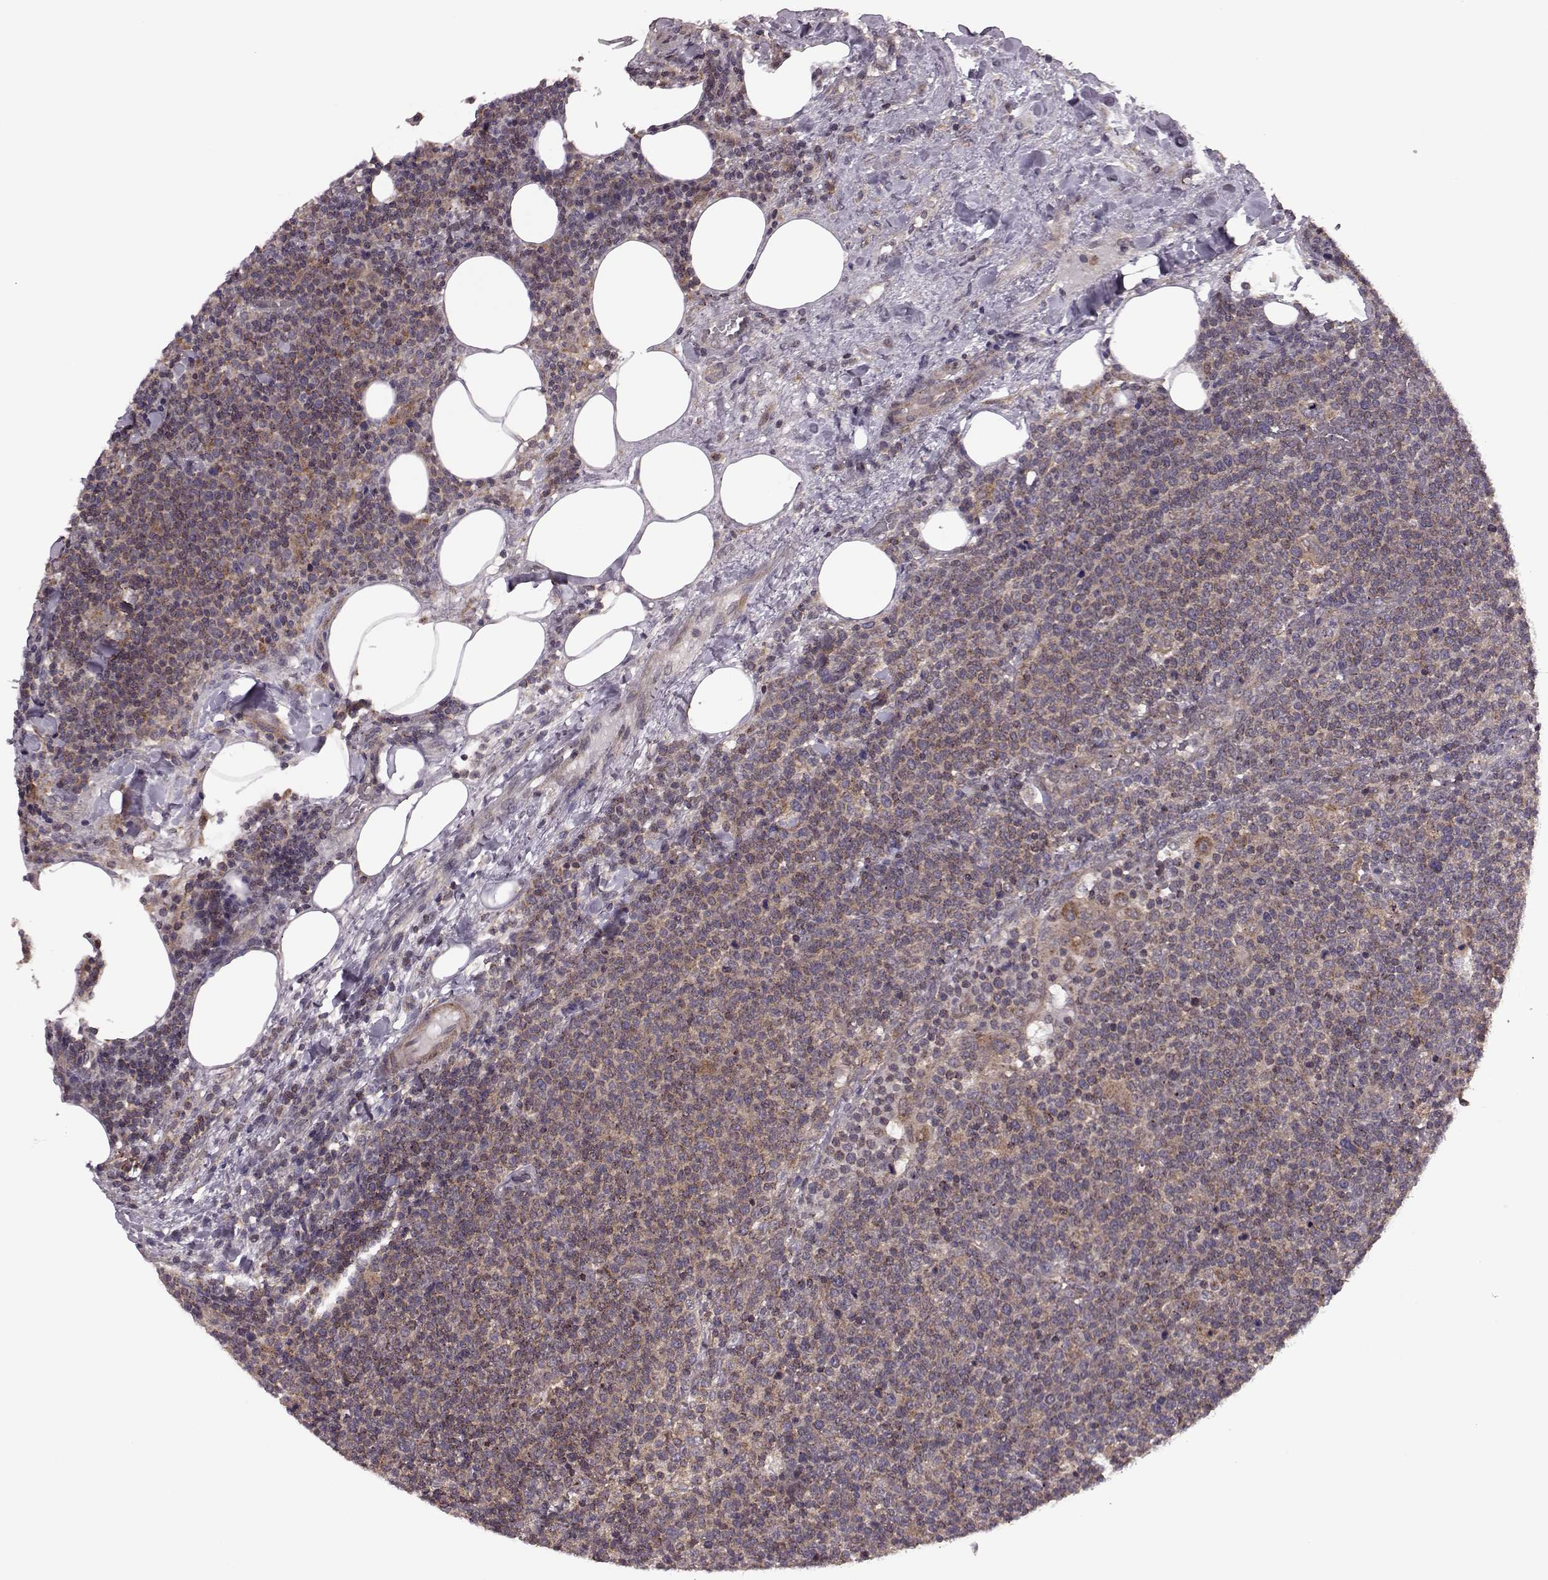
{"staining": {"intensity": "moderate", "quantity": ">75%", "location": "cytoplasmic/membranous"}, "tissue": "lymphoma", "cell_type": "Tumor cells", "image_type": "cancer", "snomed": [{"axis": "morphology", "description": "Malignant lymphoma, non-Hodgkin's type, High grade"}, {"axis": "topography", "description": "Lymph node"}], "caption": "High-grade malignant lymphoma, non-Hodgkin's type stained with immunohistochemistry (IHC) demonstrates moderate cytoplasmic/membranous expression in about >75% of tumor cells.", "gene": "FNIP2", "patient": {"sex": "male", "age": 61}}